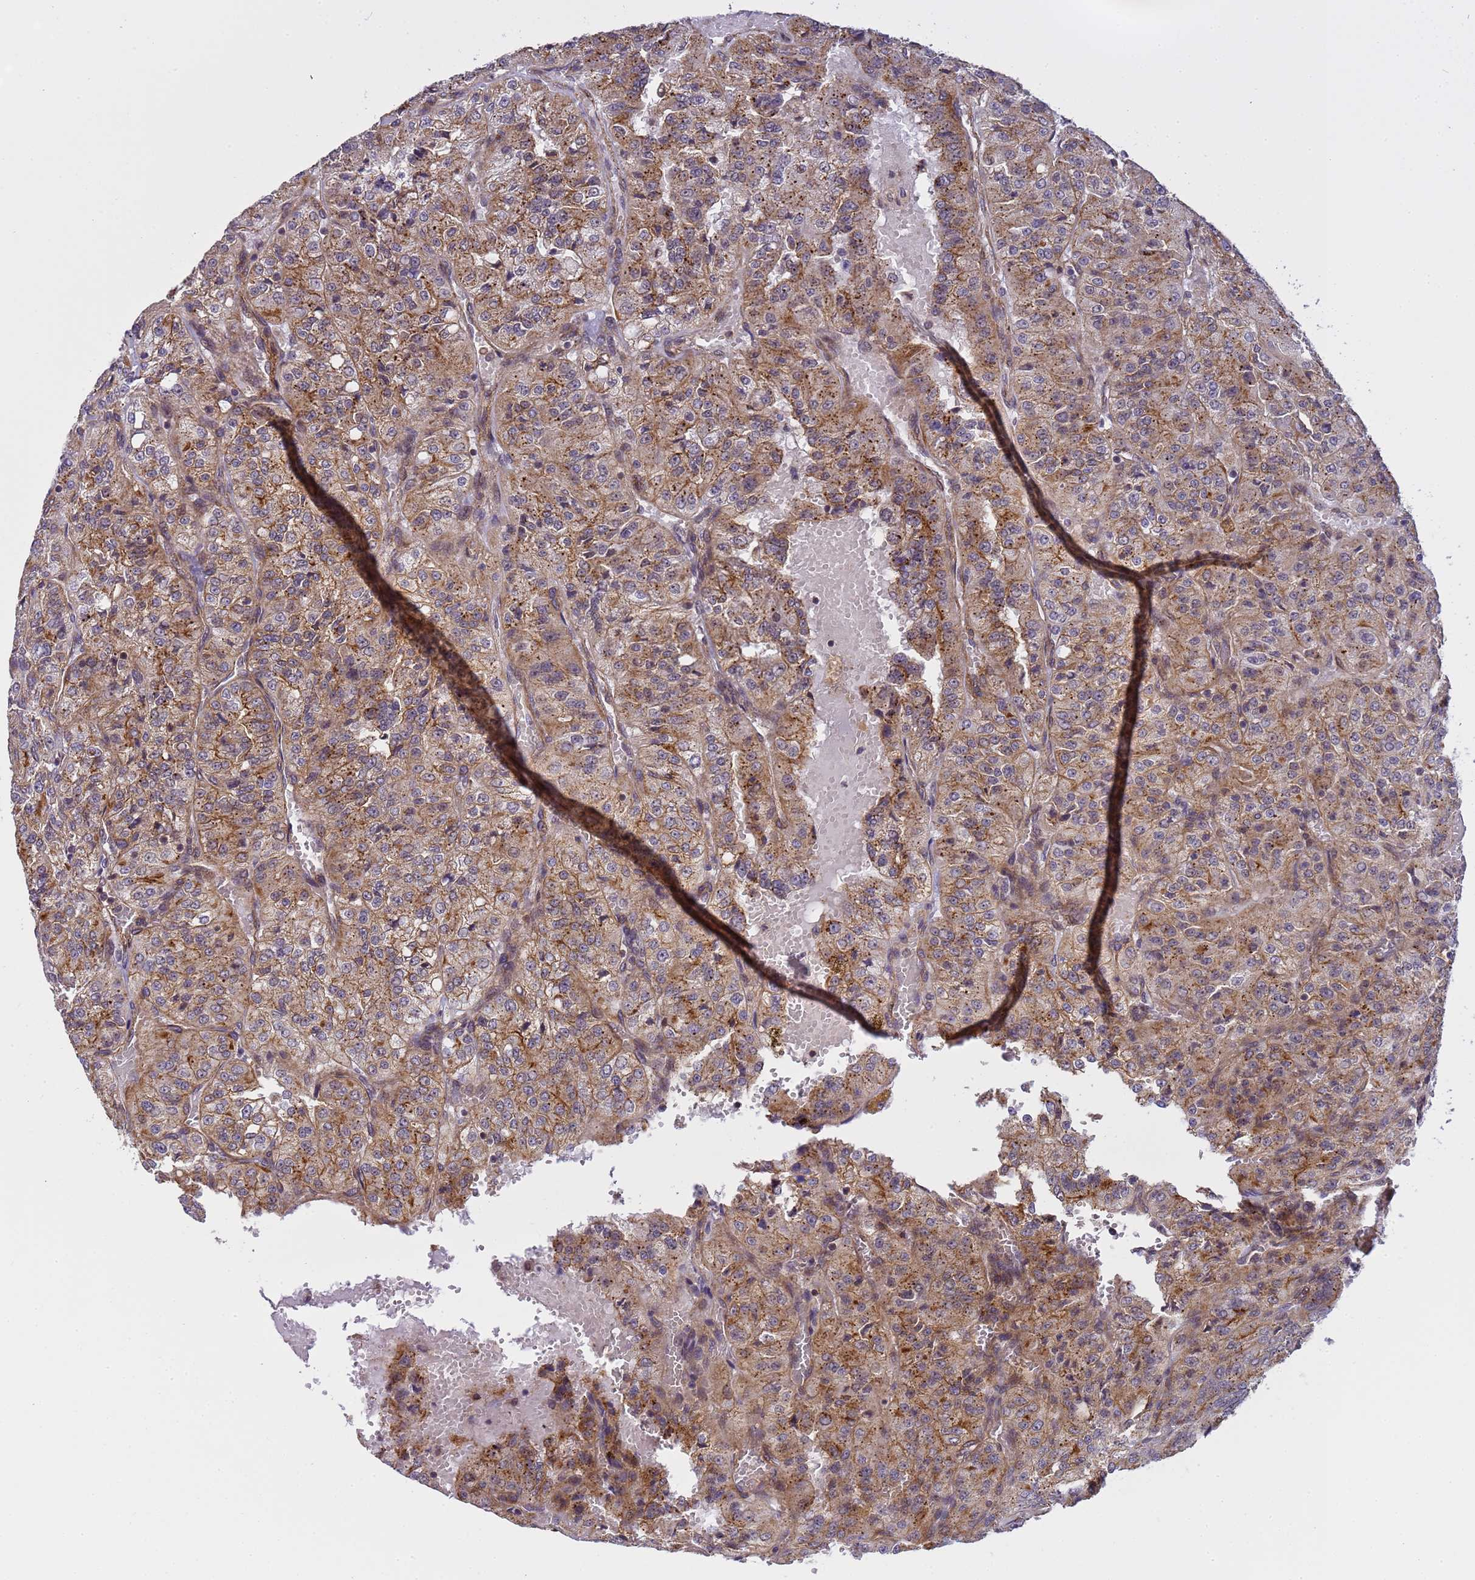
{"staining": {"intensity": "moderate", "quantity": ">75%", "location": "cytoplasmic/membranous"}, "tissue": "renal cancer", "cell_type": "Tumor cells", "image_type": "cancer", "snomed": [{"axis": "morphology", "description": "Adenocarcinoma, NOS"}, {"axis": "topography", "description": "Kidney"}], "caption": "Immunohistochemical staining of human renal cancer (adenocarcinoma) reveals medium levels of moderate cytoplasmic/membranous protein staining in approximately >75% of tumor cells. (DAB (3,3'-diaminobenzidine) = brown stain, brightfield microscopy at high magnification).", "gene": "EMC2", "patient": {"sex": "female", "age": 63}}